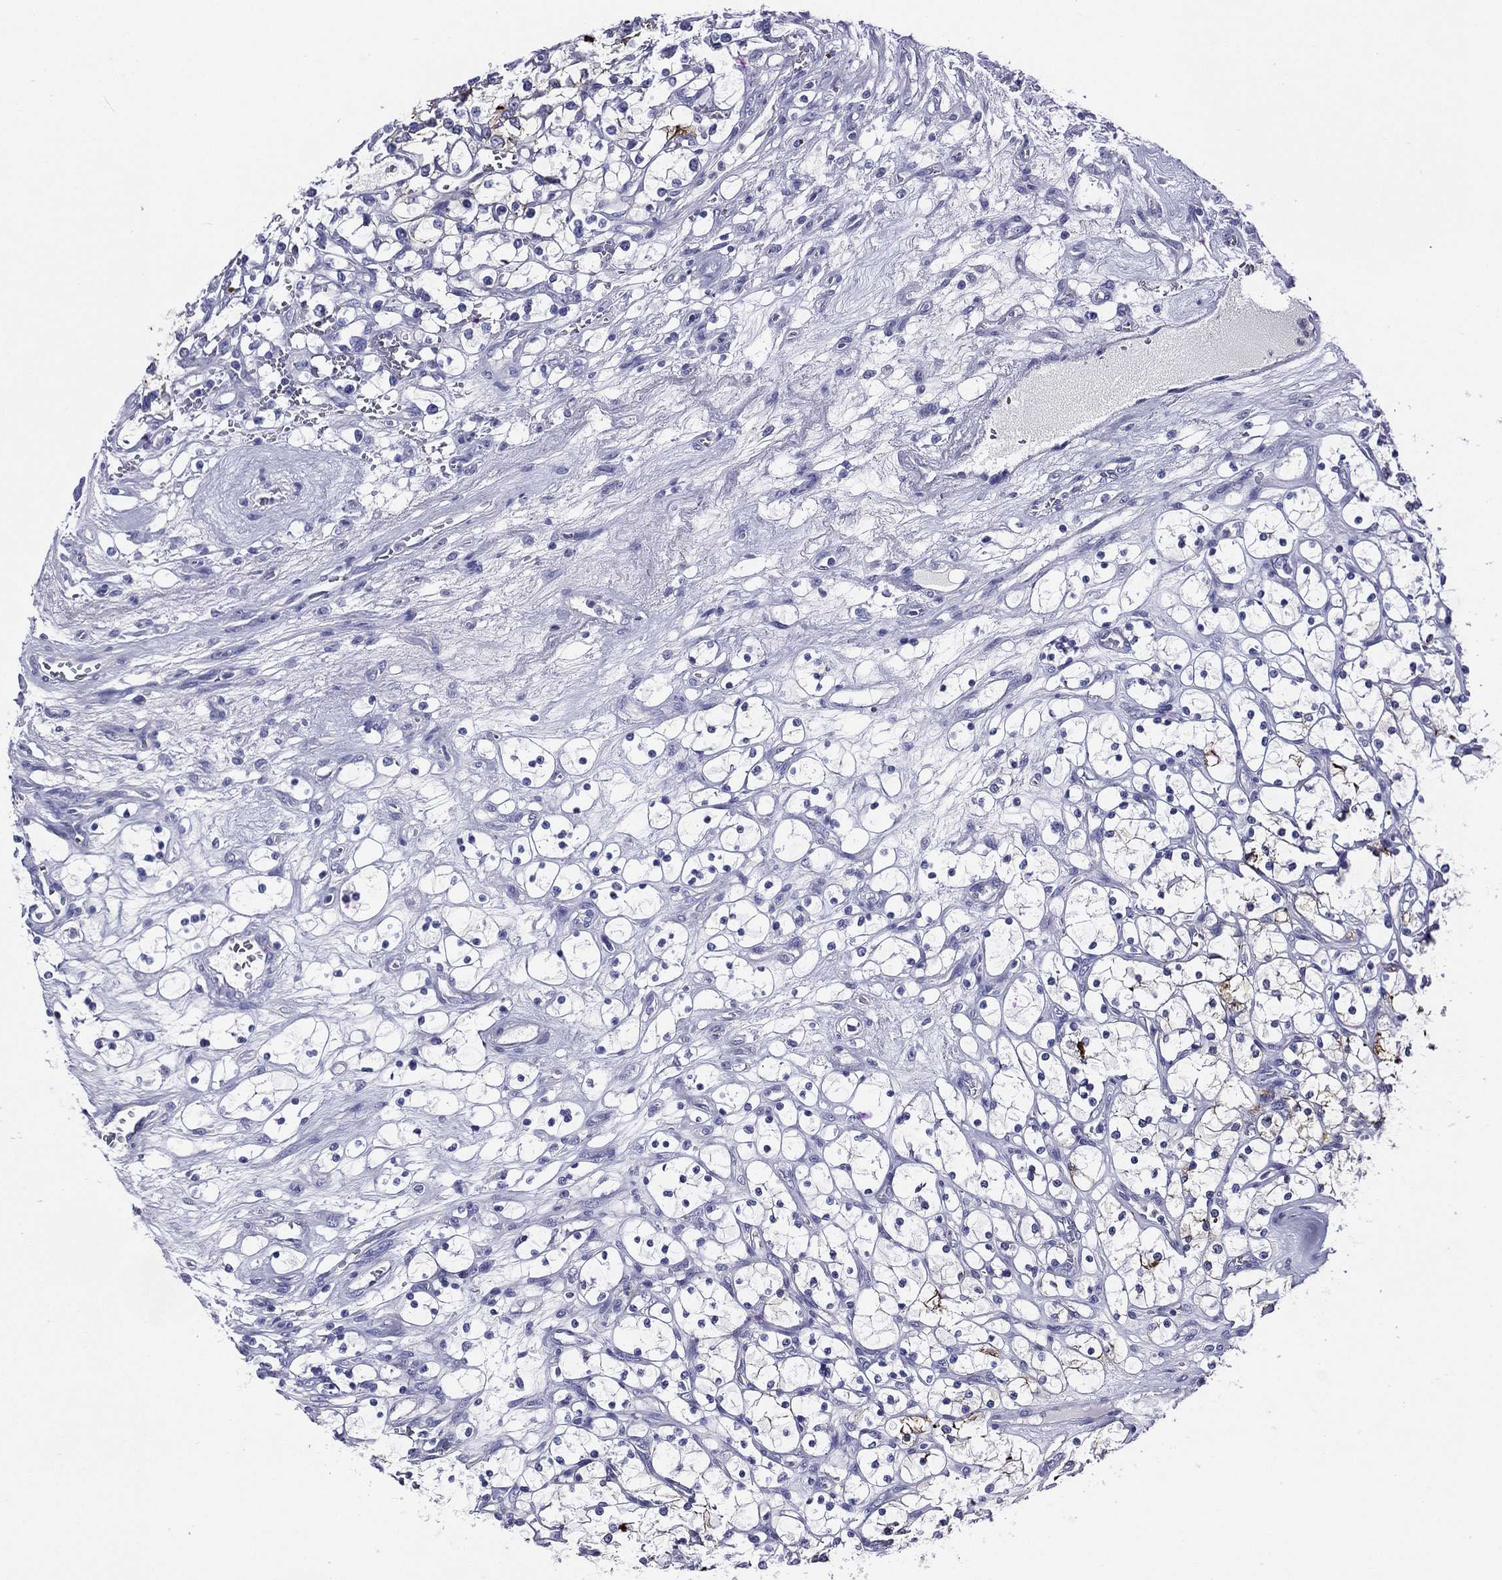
{"staining": {"intensity": "strong", "quantity": "<25%", "location": "cytoplasmic/membranous"}, "tissue": "renal cancer", "cell_type": "Tumor cells", "image_type": "cancer", "snomed": [{"axis": "morphology", "description": "Adenocarcinoma, NOS"}, {"axis": "topography", "description": "Kidney"}], "caption": "About <25% of tumor cells in human adenocarcinoma (renal) exhibit strong cytoplasmic/membranous protein expression as visualized by brown immunohistochemical staining.", "gene": "ACE2", "patient": {"sex": "female", "age": 69}}